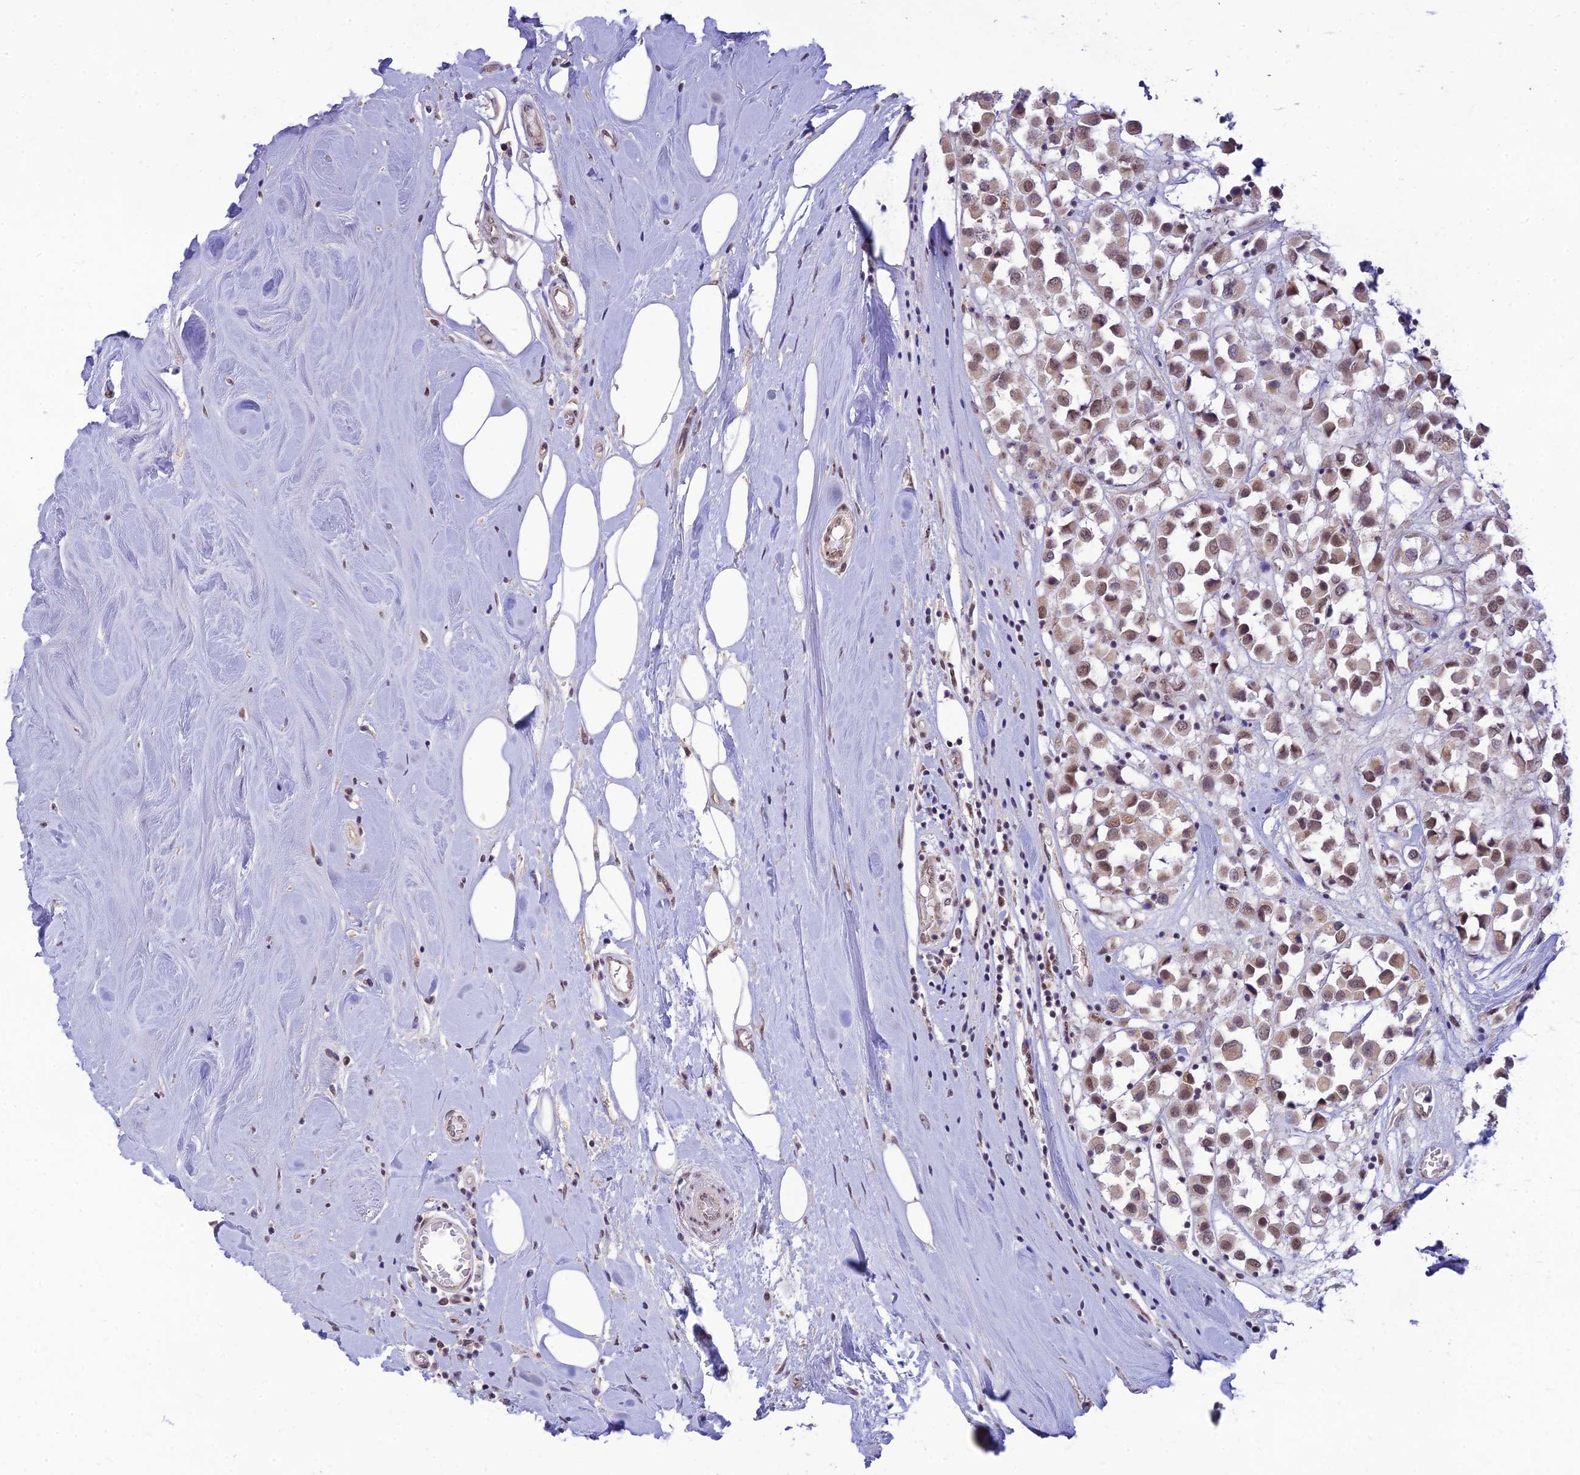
{"staining": {"intensity": "moderate", "quantity": ">75%", "location": "nuclear"}, "tissue": "breast cancer", "cell_type": "Tumor cells", "image_type": "cancer", "snomed": [{"axis": "morphology", "description": "Duct carcinoma"}, {"axis": "topography", "description": "Breast"}], "caption": "A medium amount of moderate nuclear staining is present in about >75% of tumor cells in breast cancer (invasive ductal carcinoma) tissue.", "gene": "MICOS13", "patient": {"sex": "female", "age": 61}}